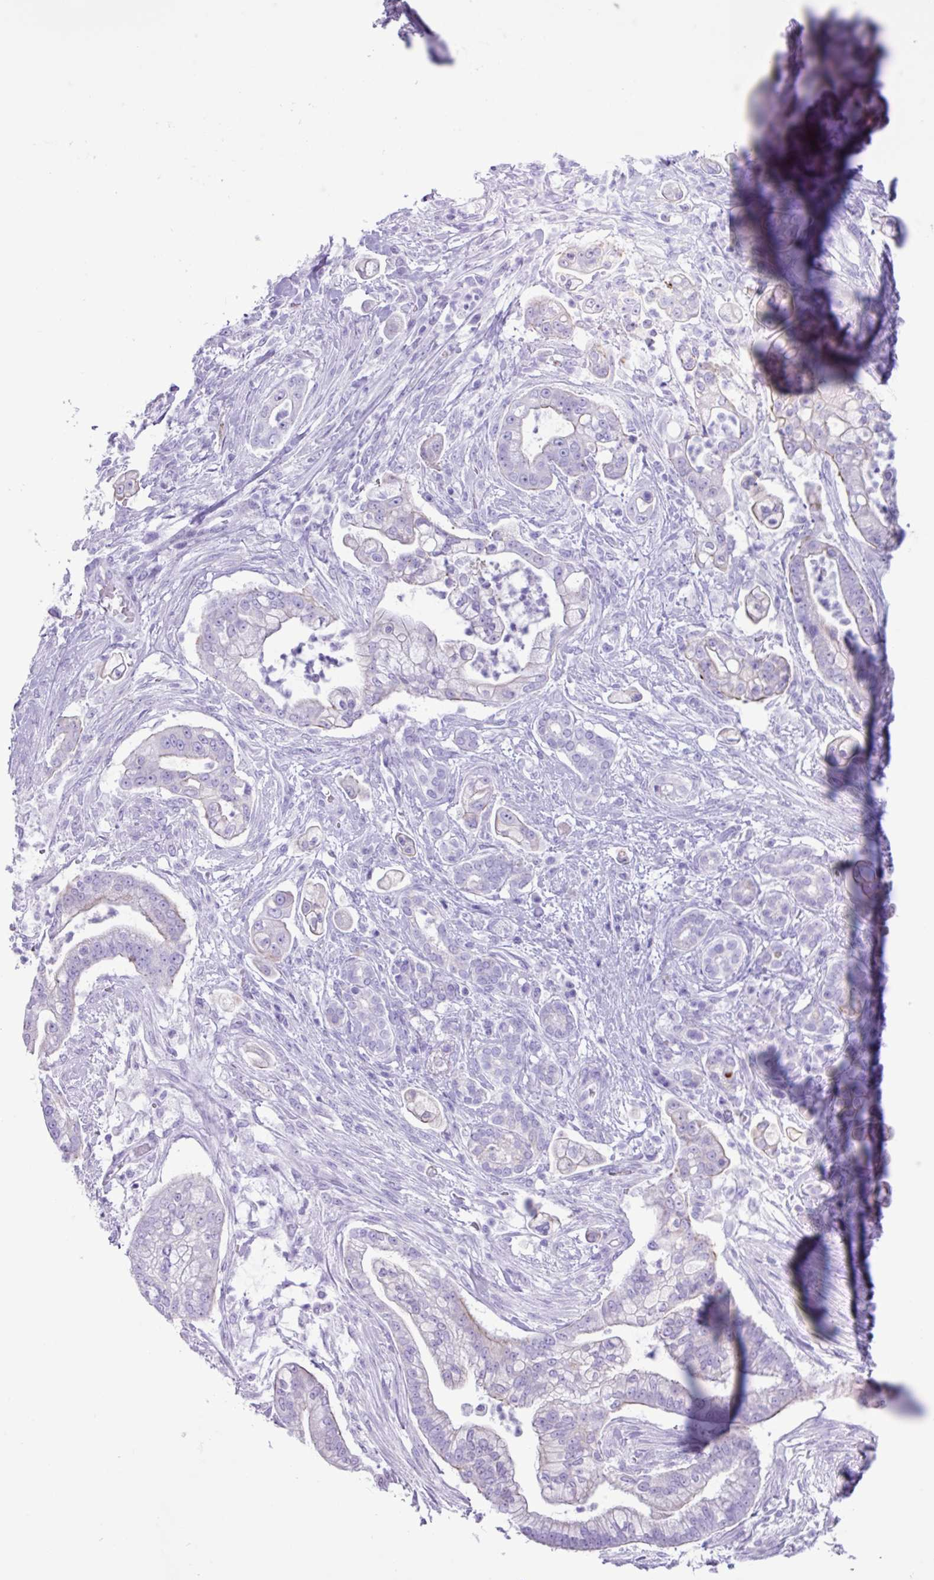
{"staining": {"intensity": "negative", "quantity": "none", "location": "none"}, "tissue": "pancreatic cancer", "cell_type": "Tumor cells", "image_type": "cancer", "snomed": [{"axis": "morphology", "description": "Adenocarcinoma, NOS"}, {"axis": "topography", "description": "Pancreas"}], "caption": "The micrograph displays no significant positivity in tumor cells of pancreatic cancer. (DAB (3,3'-diaminobenzidine) IHC visualized using brightfield microscopy, high magnification).", "gene": "CKMT2", "patient": {"sex": "female", "age": 69}}